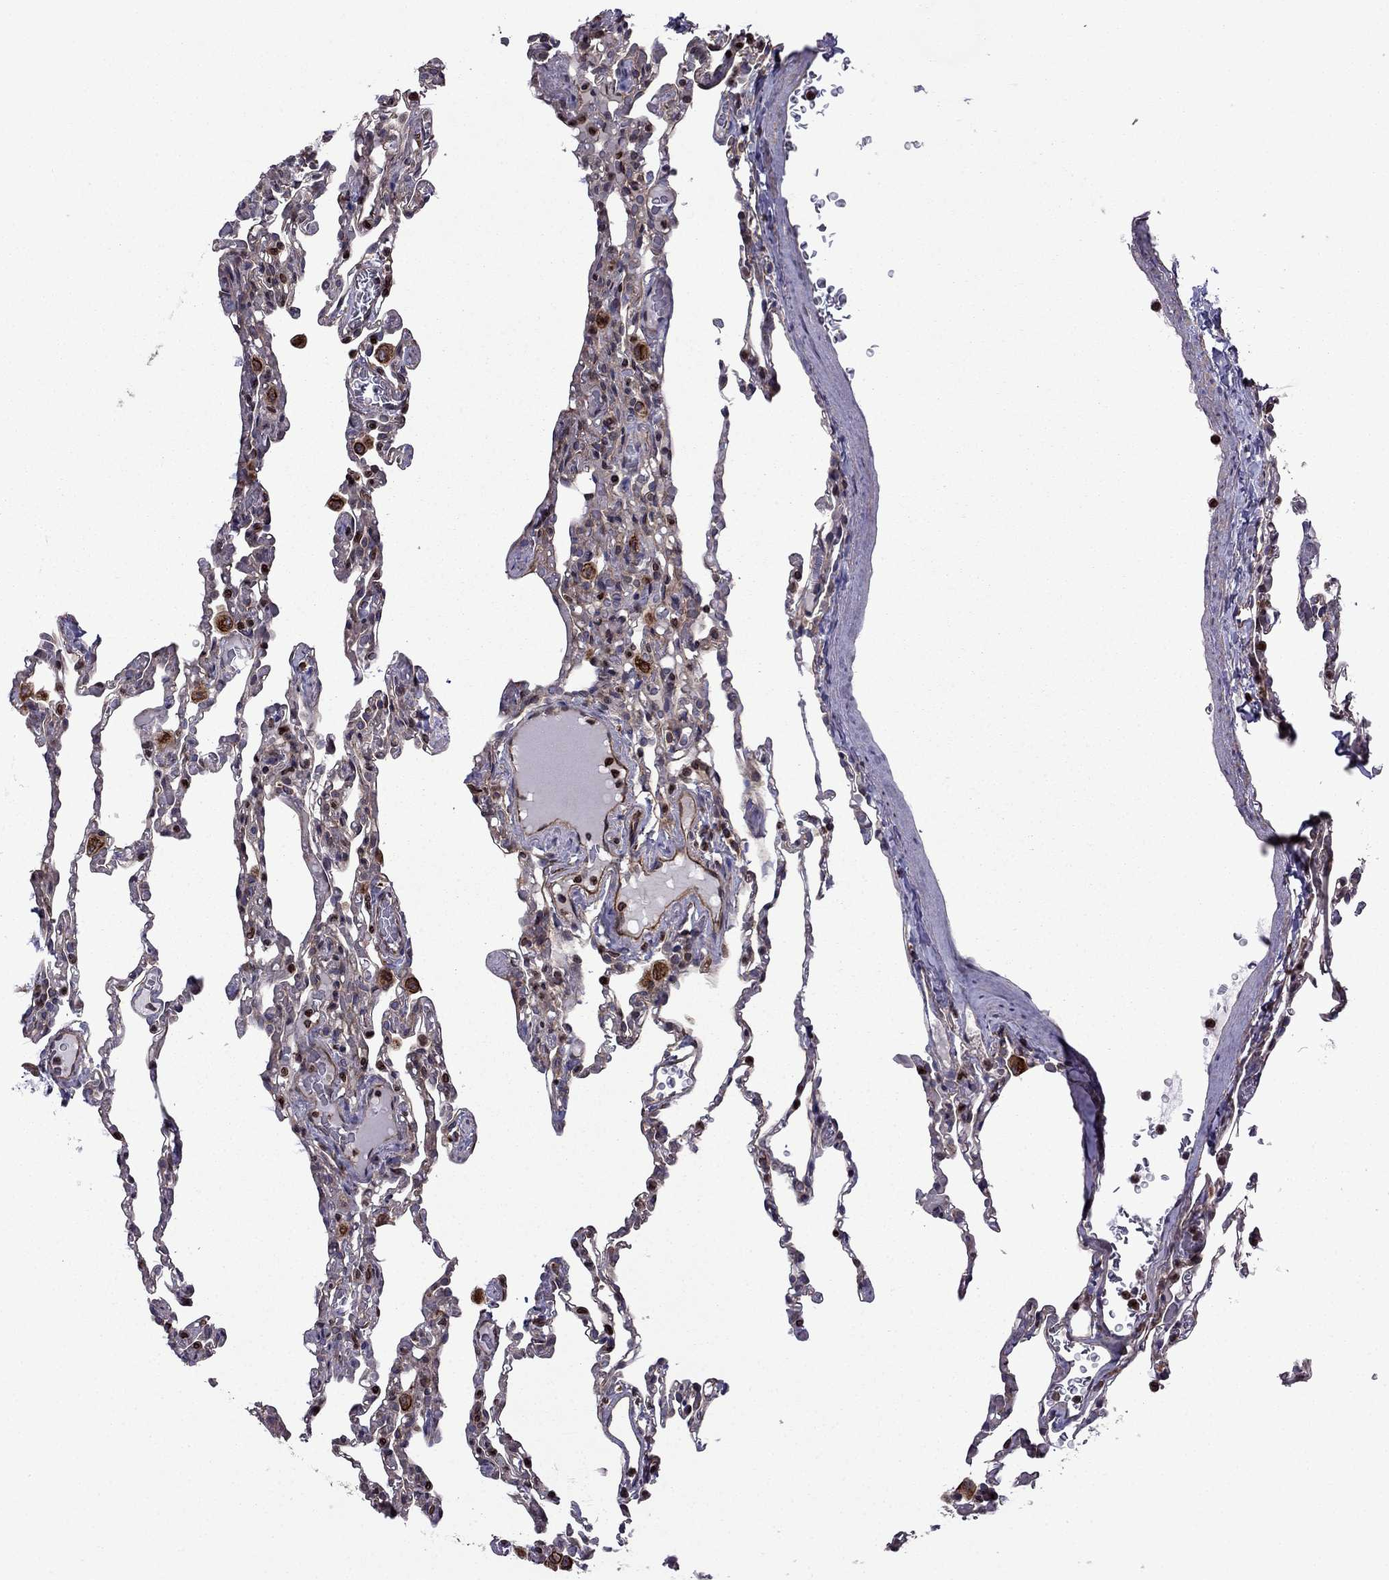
{"staining": {"intensity": "moderate", "quantity": "25%-75%", "location": "nuclear"}, "tissue": "lung", "cell_type": "Alveolar cells", "image_type": "normal", "snomed": [{"axis": "morphology", "description": "Normal tissue, NOS"}, {"axis": "topography", "description": "Lung"}], "caption": "Normal lung displays moderate nuclear positivity in approximately 25%-75% of alveolar cells, visualized by immunohistochemistry.", "gene": "CDC42BPA", "patient": {"sex": "female", "age": 43}}